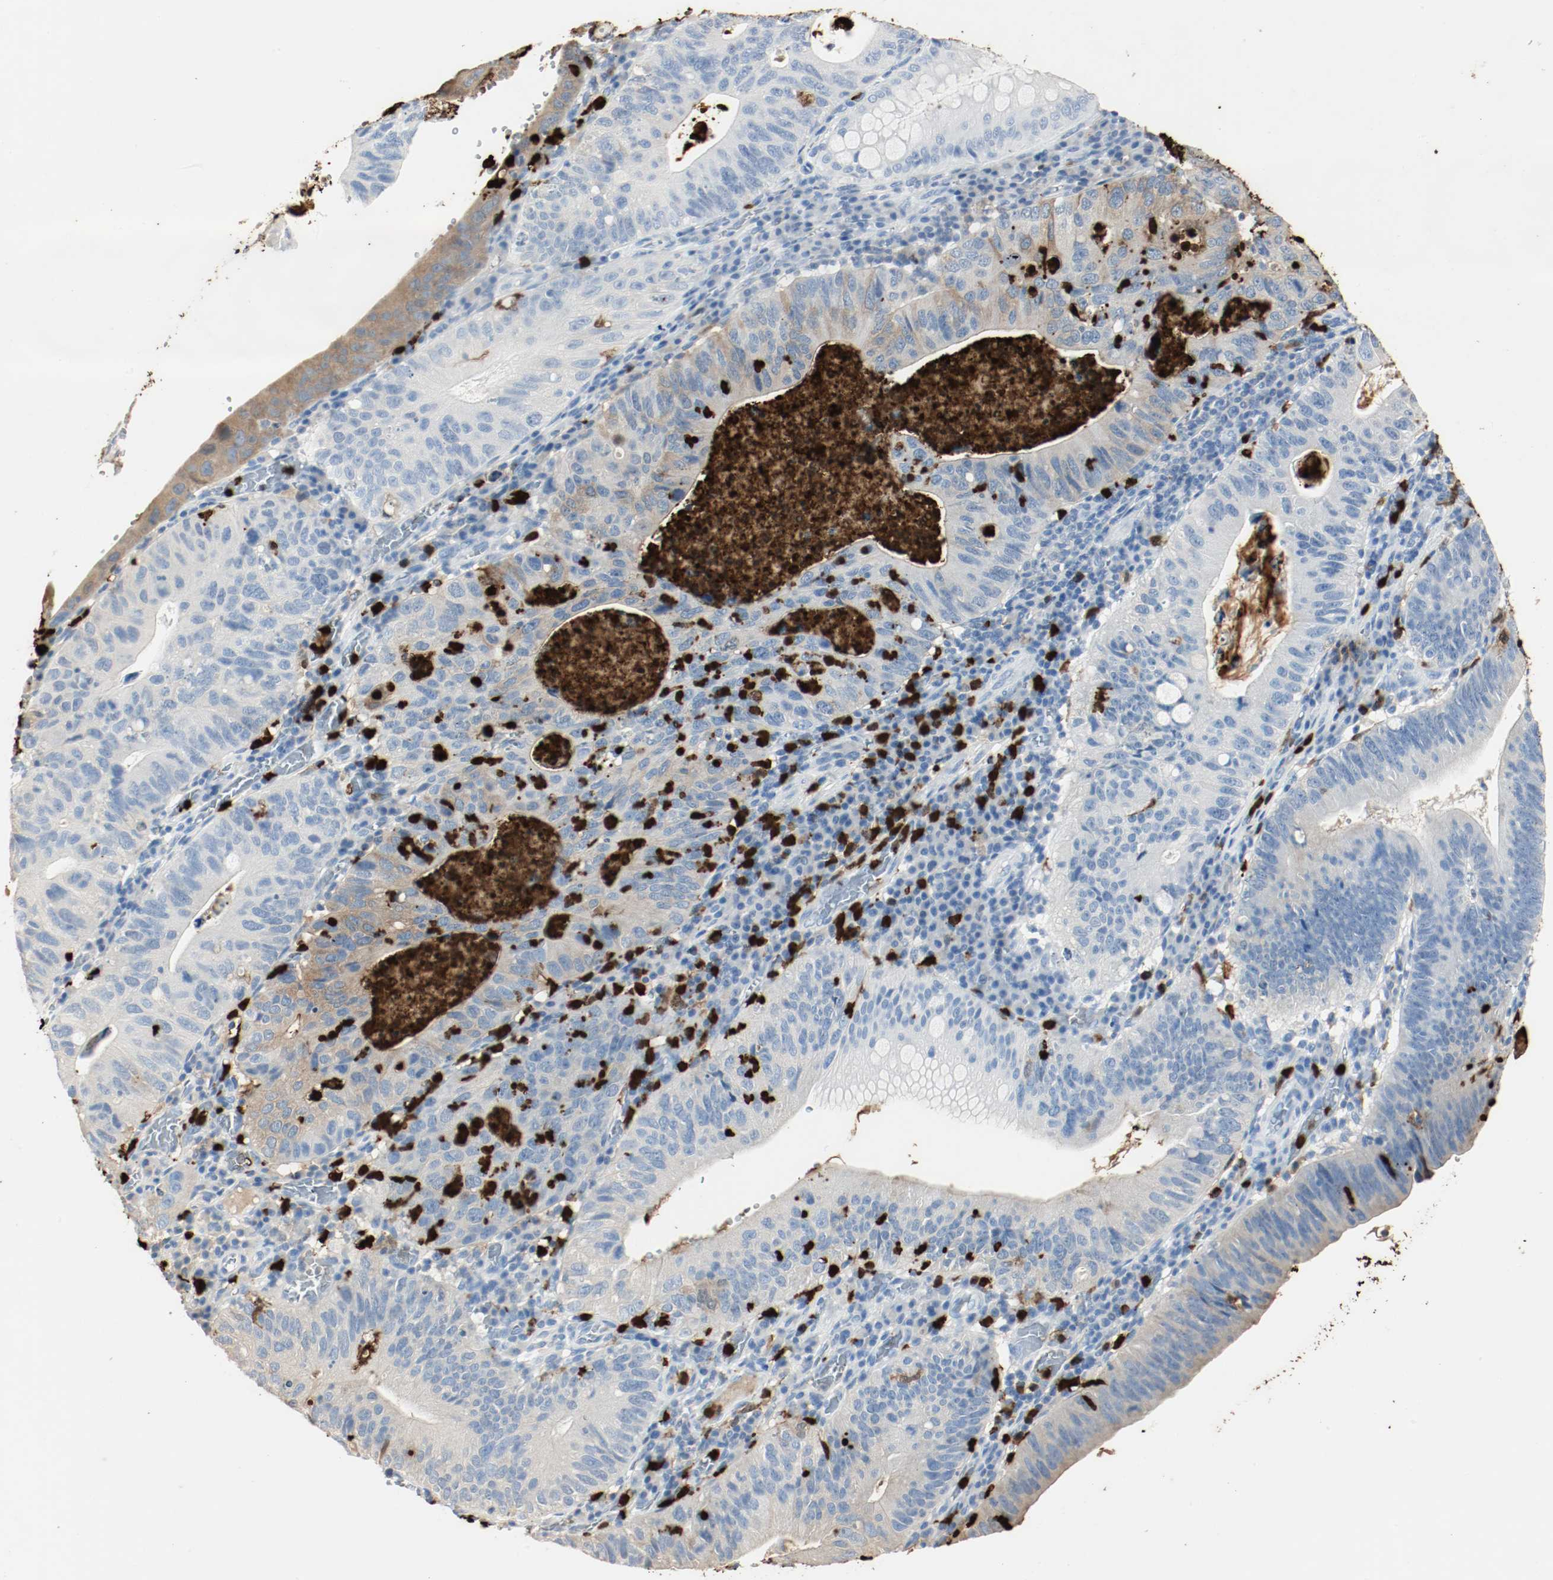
{"staining": {"intensity": "weak", "quantity": "<25%", "location": "cytoplasmic/membranous"}, "tissue": "stomach cancer", "cell_type": "Tumor cells", "image_type": "cancer", "snomed": [{"axis": "morphology", "description": "Adenocarcinoma, NOS"}, {"axis": "topography", "description": "Stomach"}], "caption": "A high-resolution image shows IHC staining of stomach cancer (adenocarcinoma), which exhibits no significant expression in tumor cells.", "gene": "S100A9", "patient": {"sex": "male", "age": 59}}